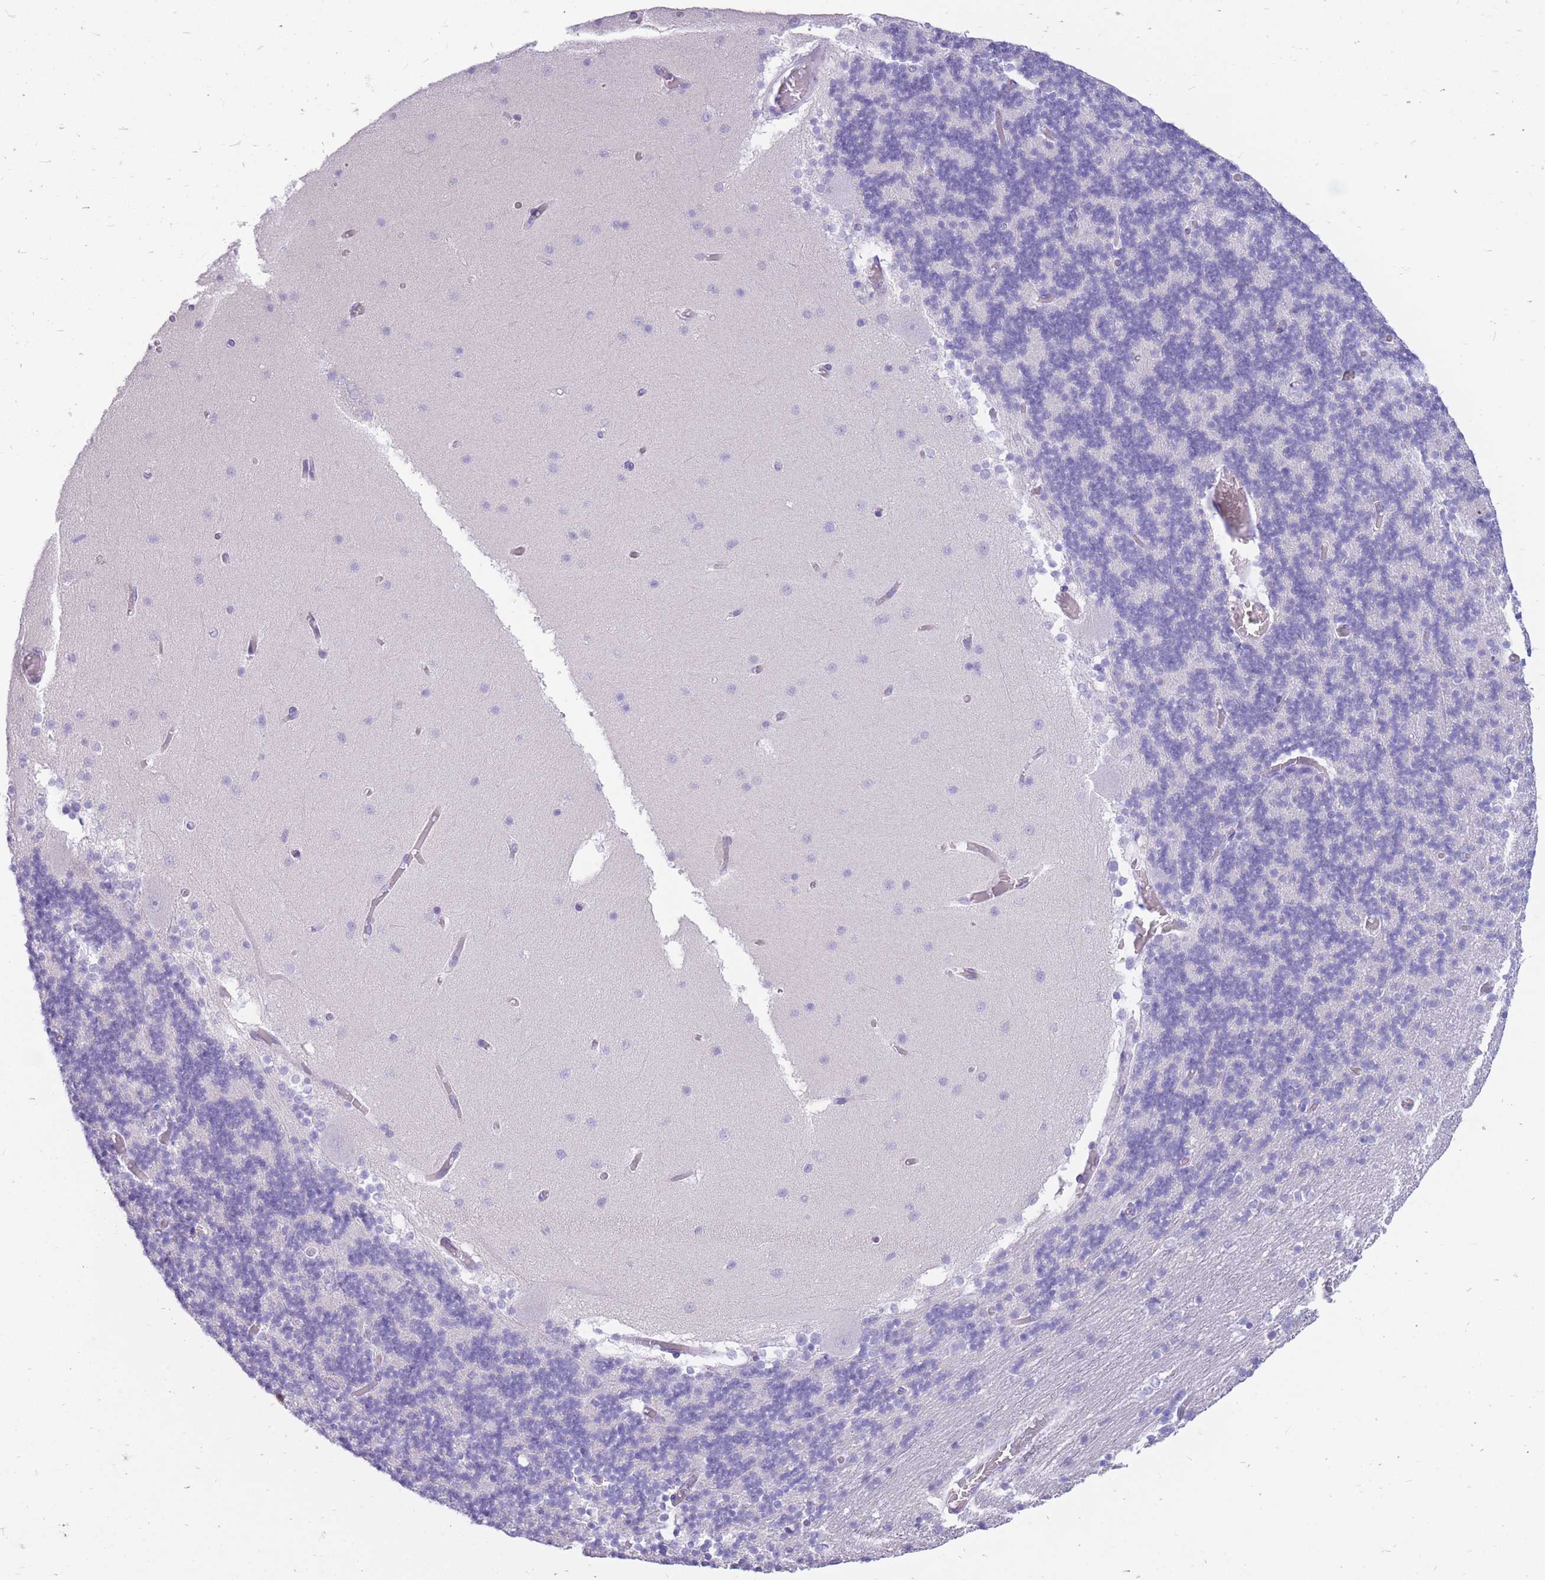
{"staining": {"intensity": "negative", "quantity": "none", "location": "none"}, "tissue": "cerebellum", "cell_type": "Cells in granular layer", "image_type": "normal", "snomed": [{"axis": "morphology", "description": "Normal tissue, NOS"}, {"axis": "topography", "description": "Cerebellum"}], "caption": "IHC histopathology image of benign cerebellum stained for a protein (brown), which shows no expression in cells in granular layer. (DAB (3,3'-diaminobenzidine) immunohistochemistry (IHC) visualized using brightfield microscopy, high magnification).", "gene": "CYP21A2", "patient": {"sex": "female", "age": 28}}